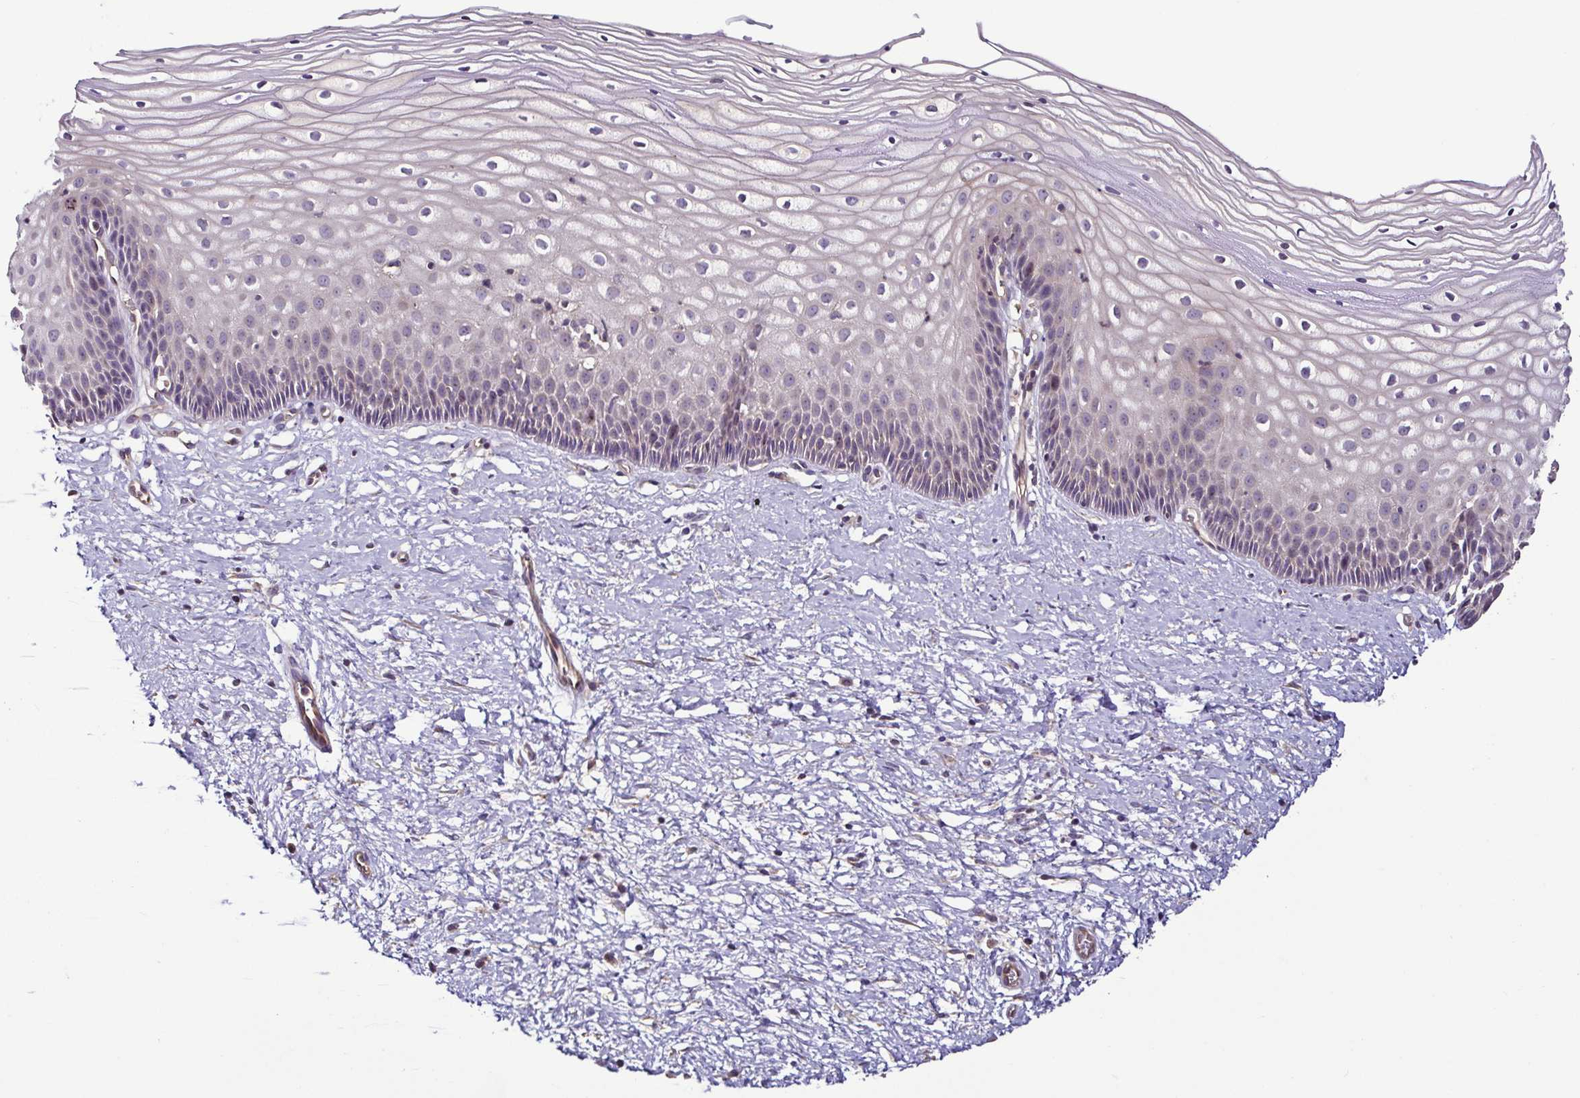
{"staining": {"intensity": "negative", "quantity": "none", "location": "none"}, "tissue": "cervix", "cell_type": "Glandular cells", "image_type": "normal", "snomed": [{"axis": "morphology", "description": "Normal tissue, NOS"}, {"axis": "topography", "description": "Cervix"}], "caption": "DAB (3,3'-diaminobenzidine) immunohistochemical staining of normal cervix exhibits no significant positivity in glandular cells.", "gene": "LMOD2", "patient": {"sex": "female", "age": 36}}